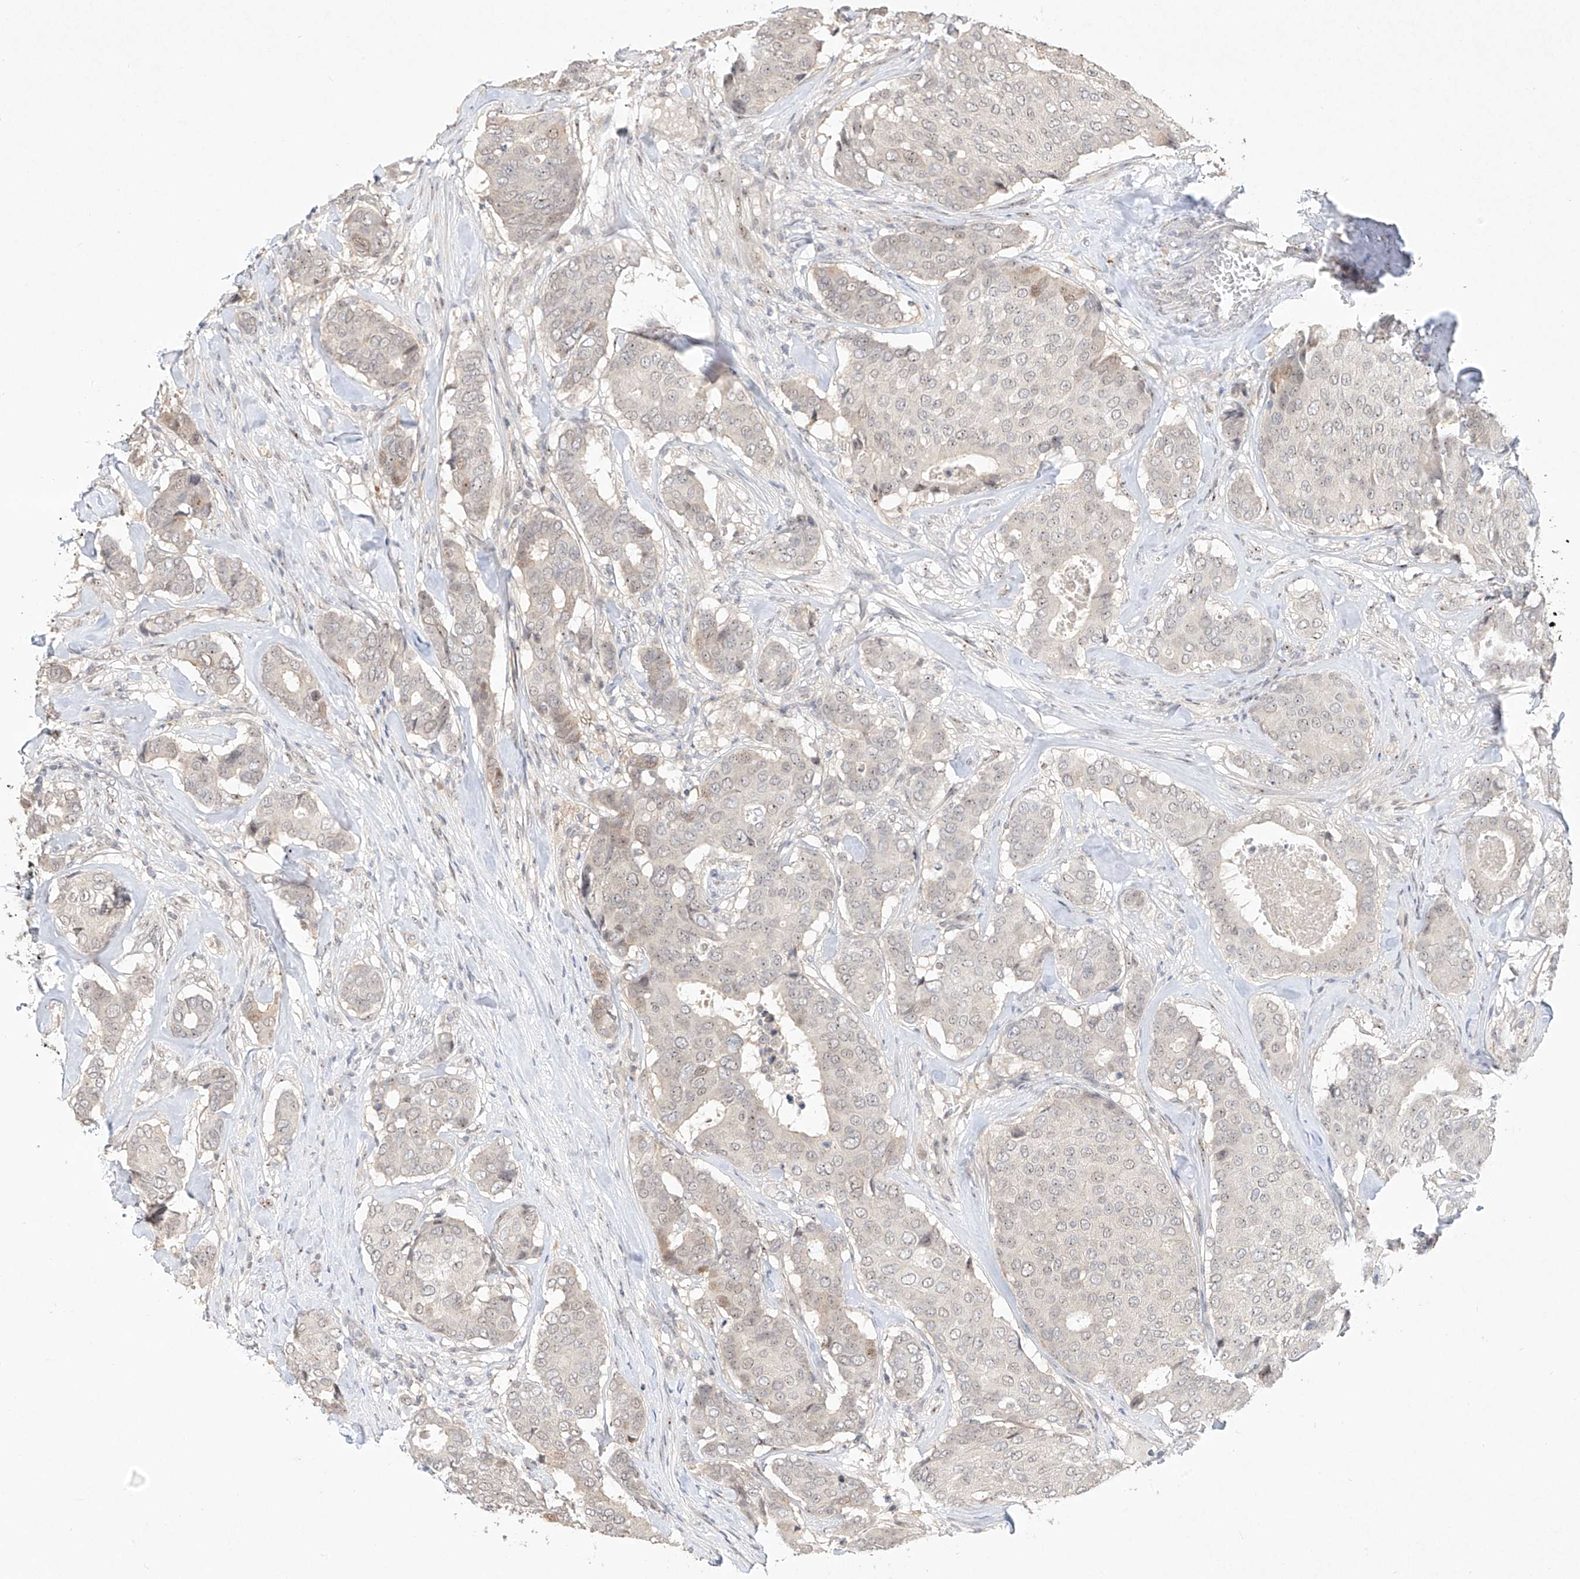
{"staining": {"intensity": "negative", "quantity": "none", "location": "none"}, "tissue": "breast cancer", "cell_type": "Tumor cells", "image_type": "cancer", "snomed": [{"axis": "morphology", "description": "Duct carcinoma"}, {"axis": "topography", "description": "Breast"}], "caption": "A micrograph of human breast invasive ductal carcinoma is negative for staining in tumor cells.", "gene": "TASP1", "patient": {"sex": "female", "age": 75}}